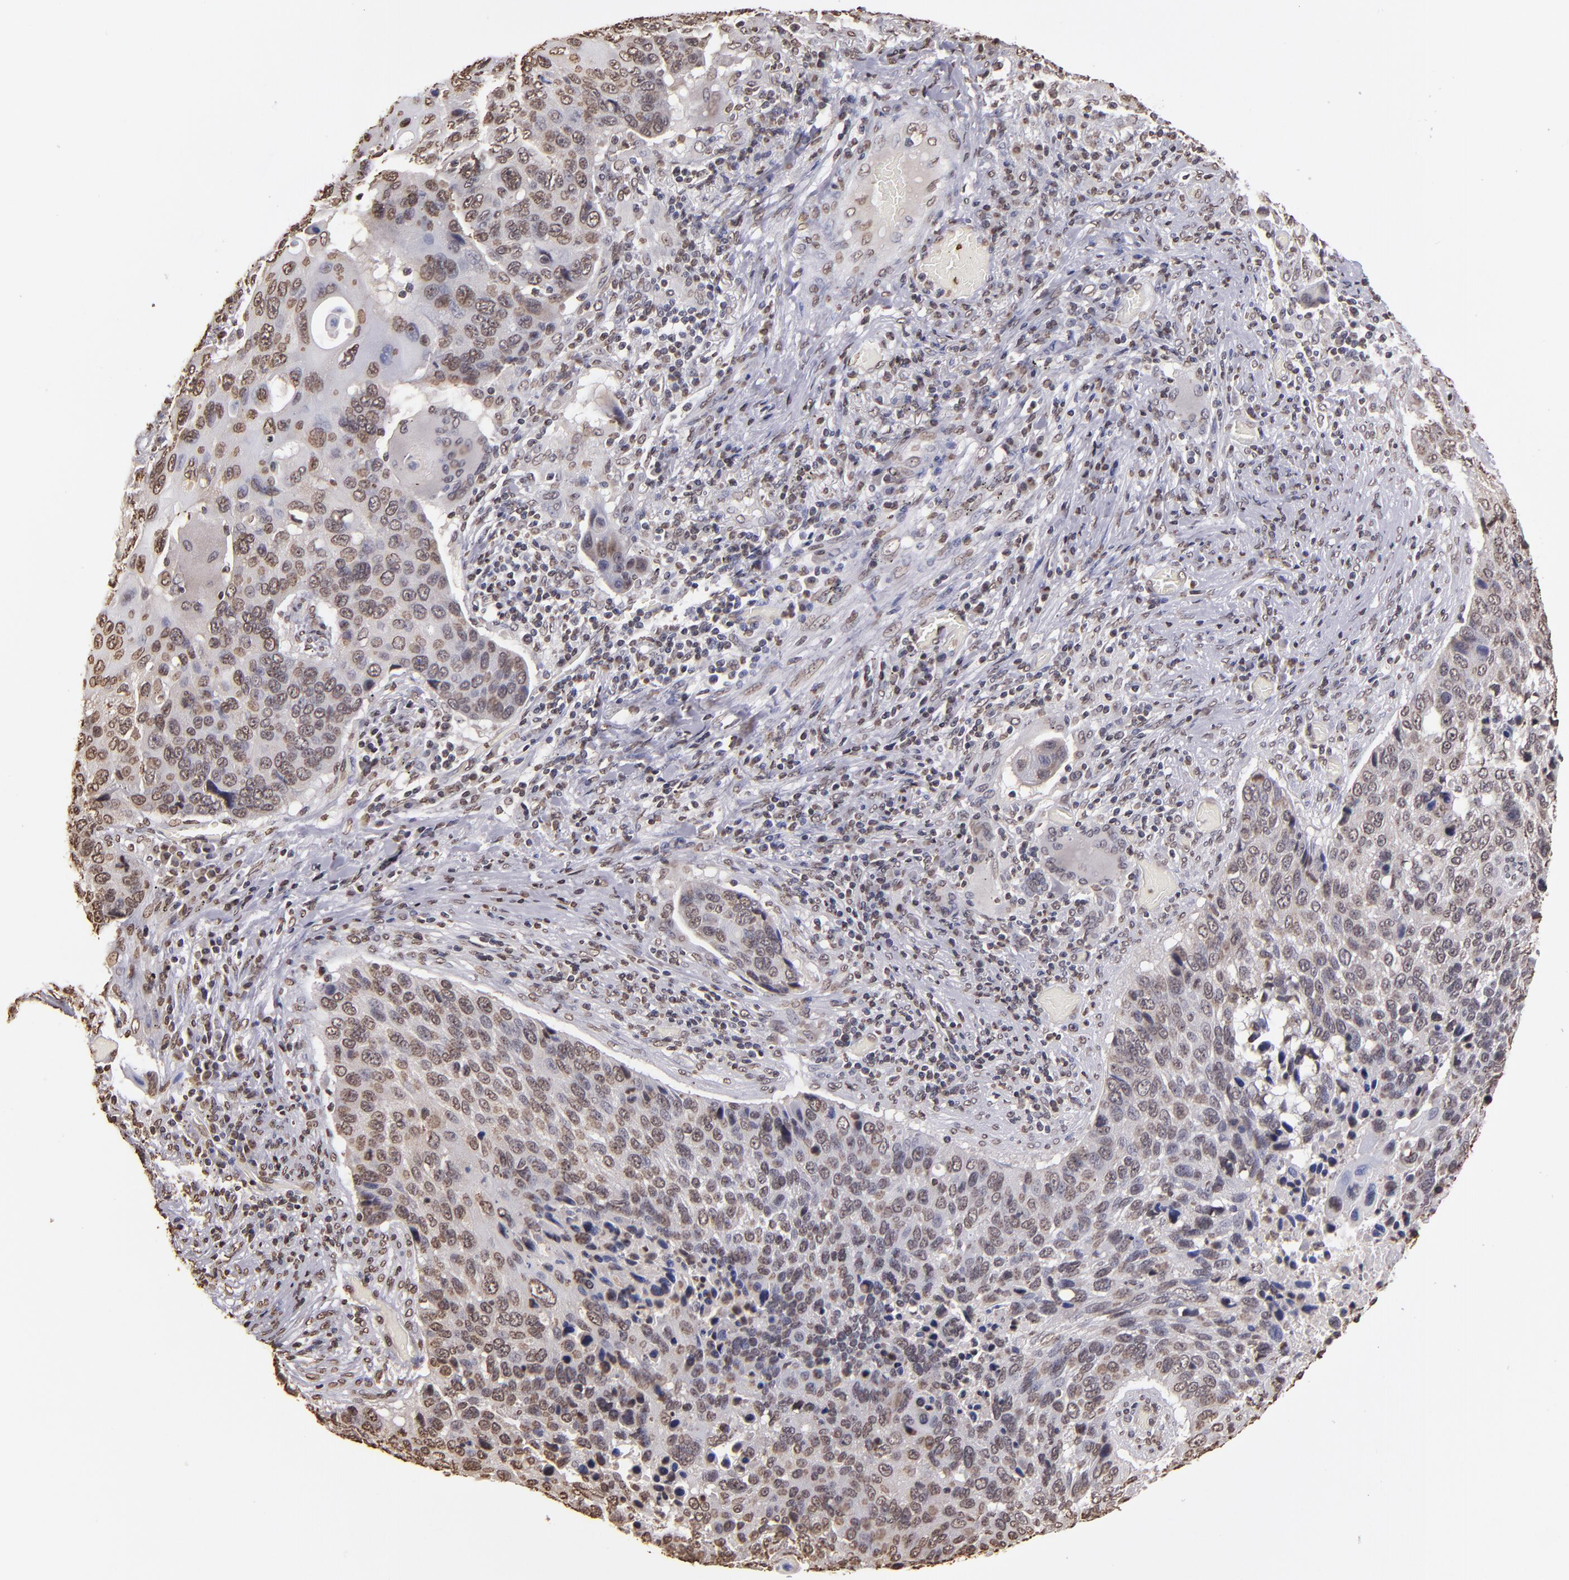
{"staining": {"intensity": "weak", "quantity": "25%-75%", "location": "nuclear"}, "tissue": "lung cancer", "cell_type": "Tumor cells", "image_type": "cancer", "snomed": [{"axis": "morphology", "description": "Squamous cell carcinoma, NOS"}, {"axis": "topography", "description": "Lung"}], "caption": "Brown immunohistochemical staining in lung cancer displays weak nuclear positivity in about 25%-75% of tumor cells.", "gene": "LBX1", "patient": {"sex": "male", "age": 68}}